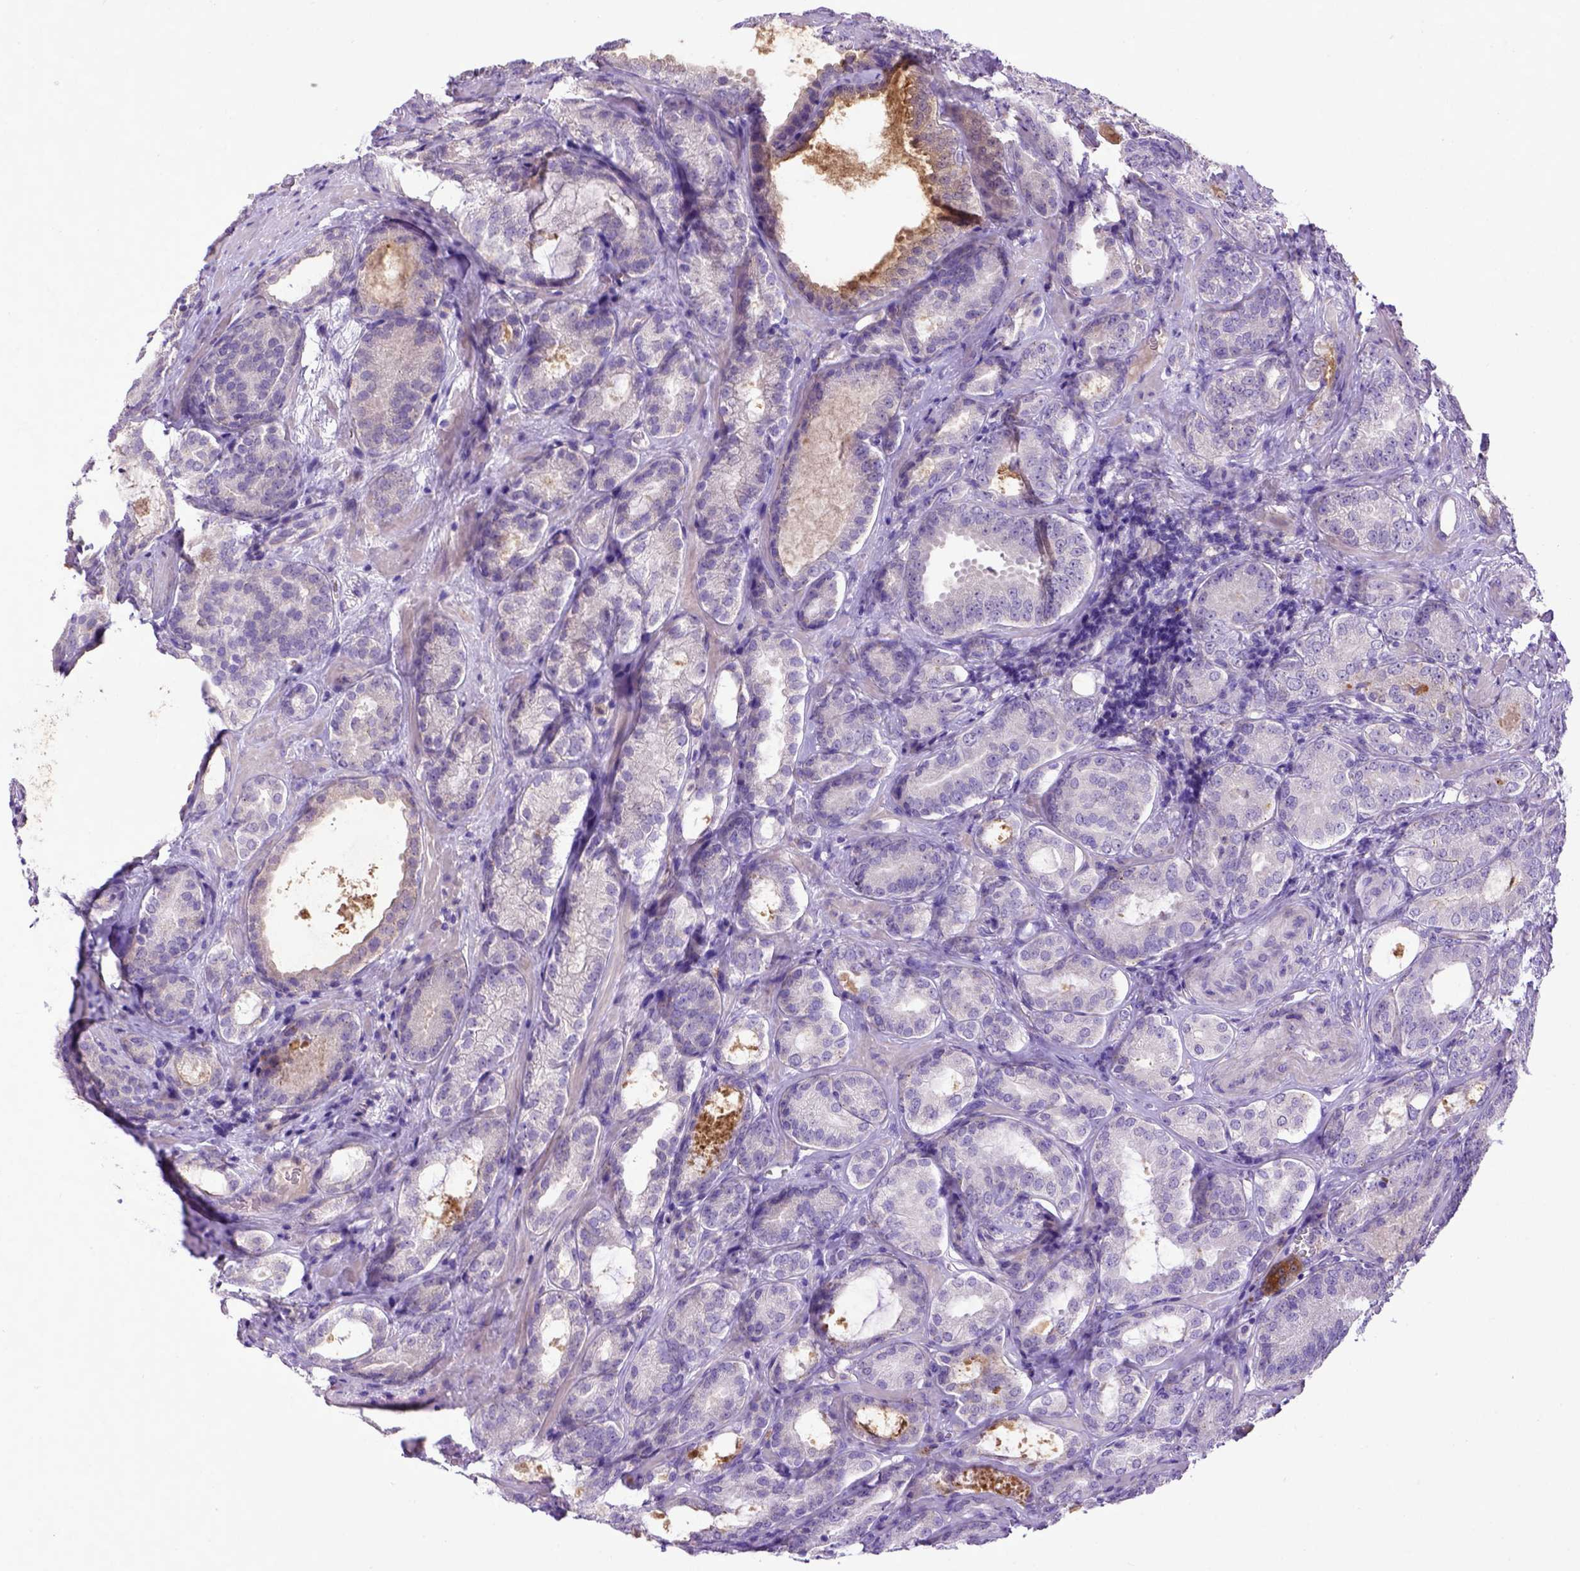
{"staining": {"intensity": "negative", "quantity": "none", "location": "none"}, "tissue": "prostate cancer", "cell_type": "Tumor cells", "image_type": "cancer", "snomed": [{"axis": "morphology", "description": "Adenocarcinoma, High grade"}, {"axis": "topography", "description": "Prostate"}], "caption": "Human prostate adenocarcinoma (high-grade) stained for a protein using immunohistochemistry shows no expression in tumor cells.", "gene": "ADAM12", "patient": {"sex": "male", "age": 64}}